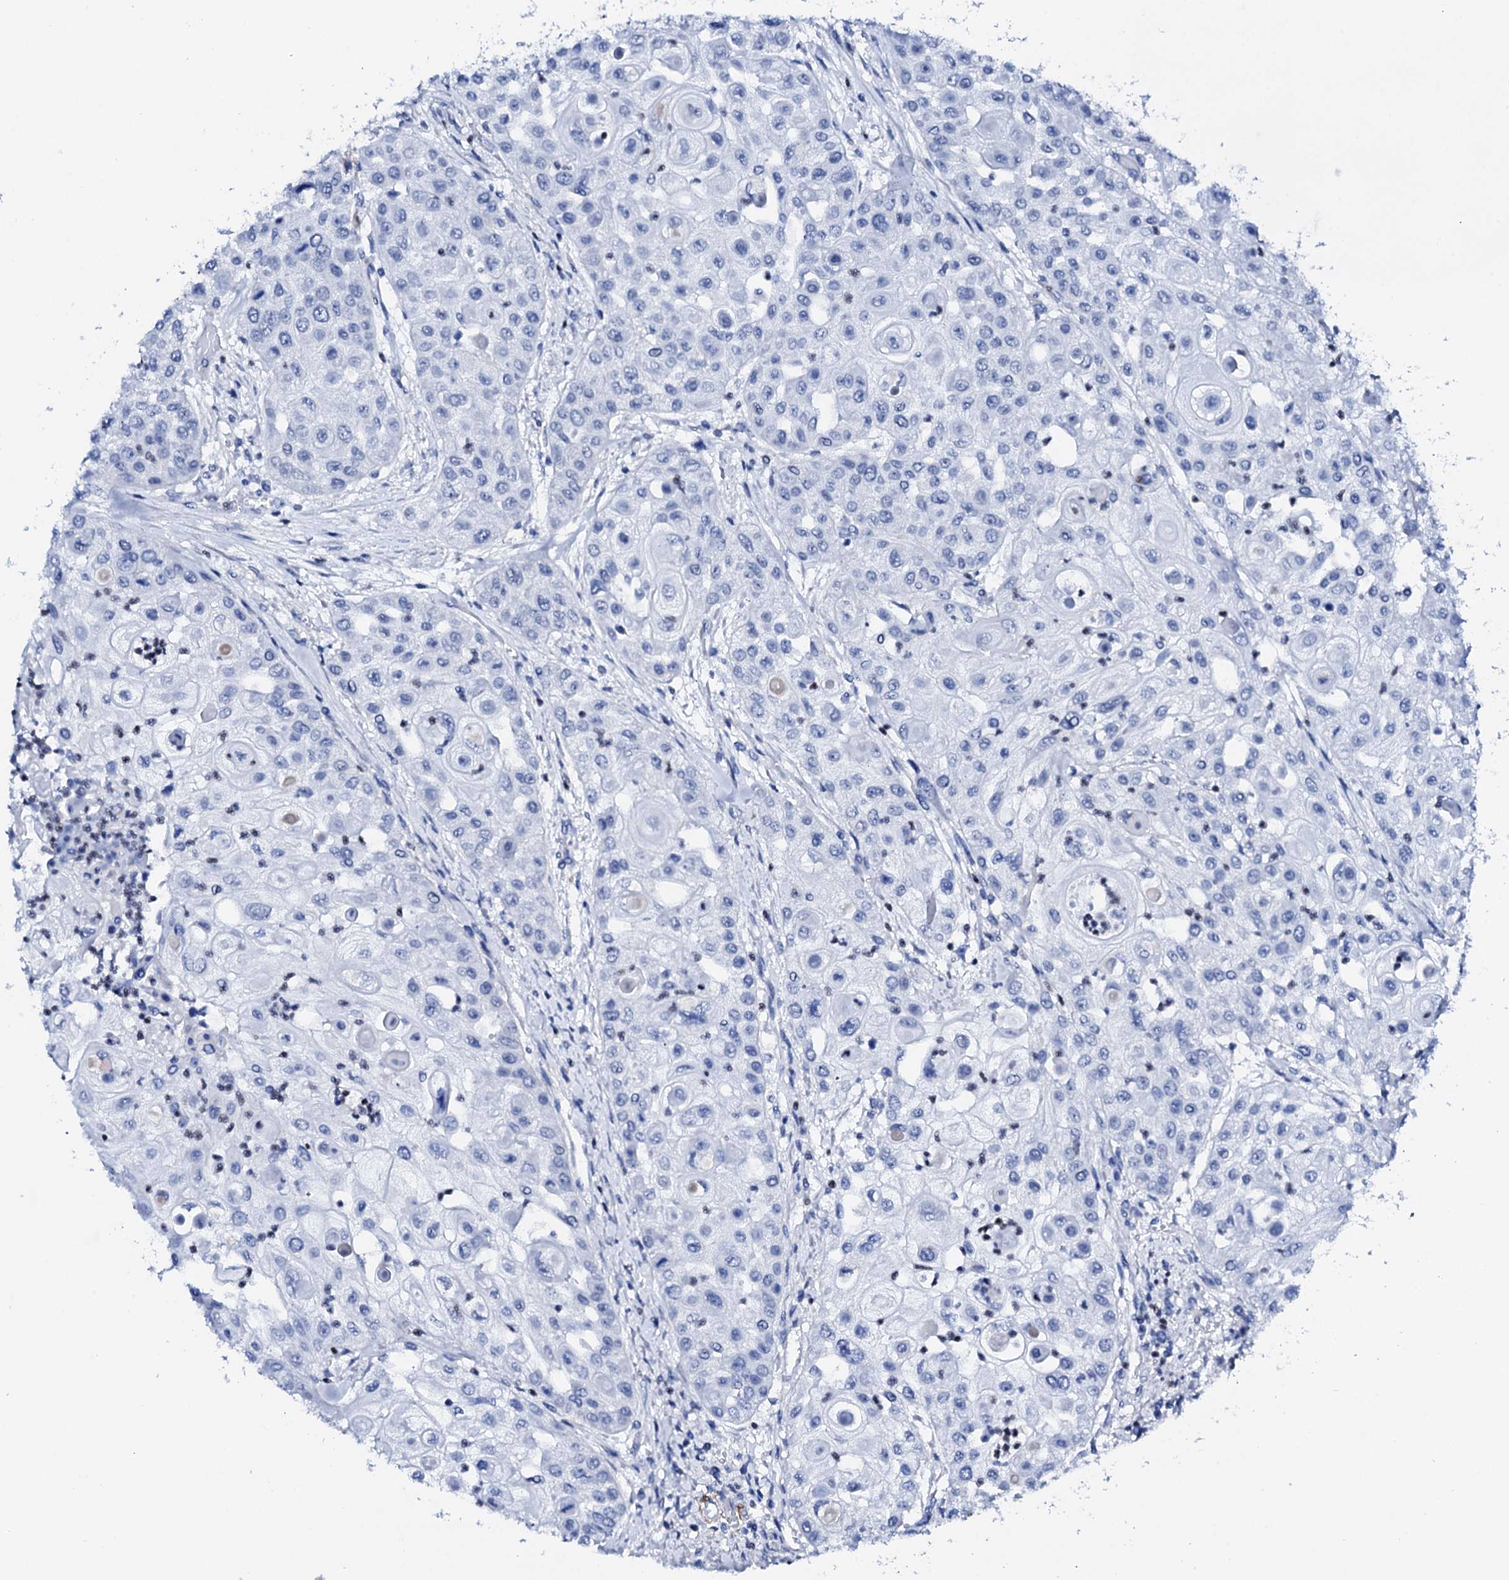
{"staining": {"intensity": "negative", "quantity": "none", "location": "none"}, "tissue": "urothelial cancer", "cell_type": "Tumor cells", "image_type": "cancer", "snomed": [{"axis": "morphology", "description": "Urothelial carcinoma, High grade"}, {"axis": "topography", "description": "Urinary bladder"}], "caption": "The photomicrograph demonstrates no staining of tumor cells in urothelial cancer.", "gene": "NRIP2", "patient": {"sex": "female", "age": 79}}